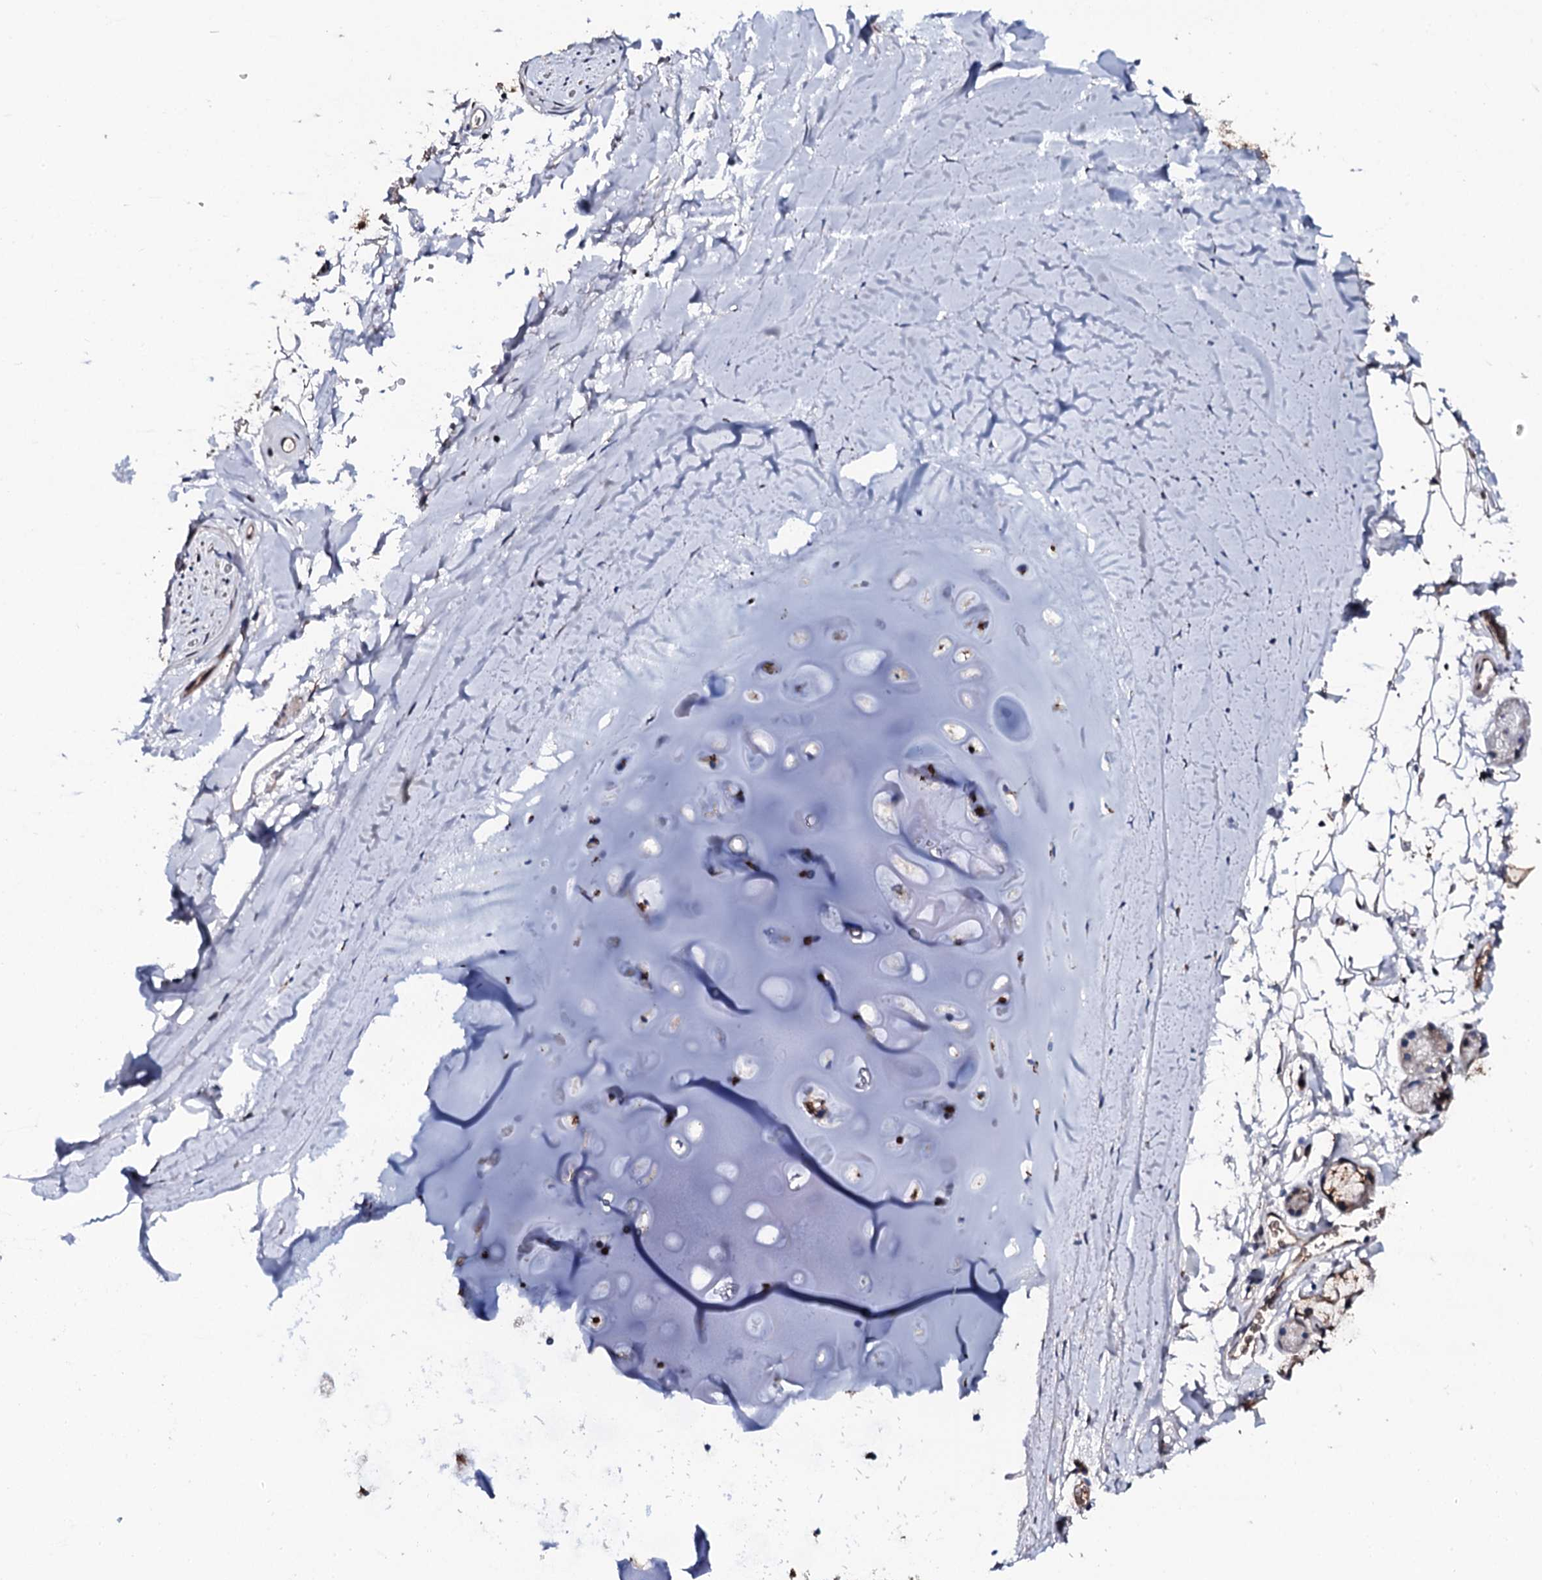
{"staining": {"intensity": "negative", "quantity": "none", "location": "none"}, "tissue": "adipose tissue", "cell_type": "Adipocytes", "image_type": "normal", "snomed": [{"axis": "morphology", "description": "Normal tissue, NOS"}, {"axis": "topography", "description": "Lymph node"}, {"axis": "topography", "description": "Bronchus"}], "caption": "The micrograph exhibits no staining of adipocytes in normal adipose tissue. (DAB immunohistochemistry with hematoxylin counter stain).", "gene": "PLET1", "patient": {"sex": "male", "age": 63}}